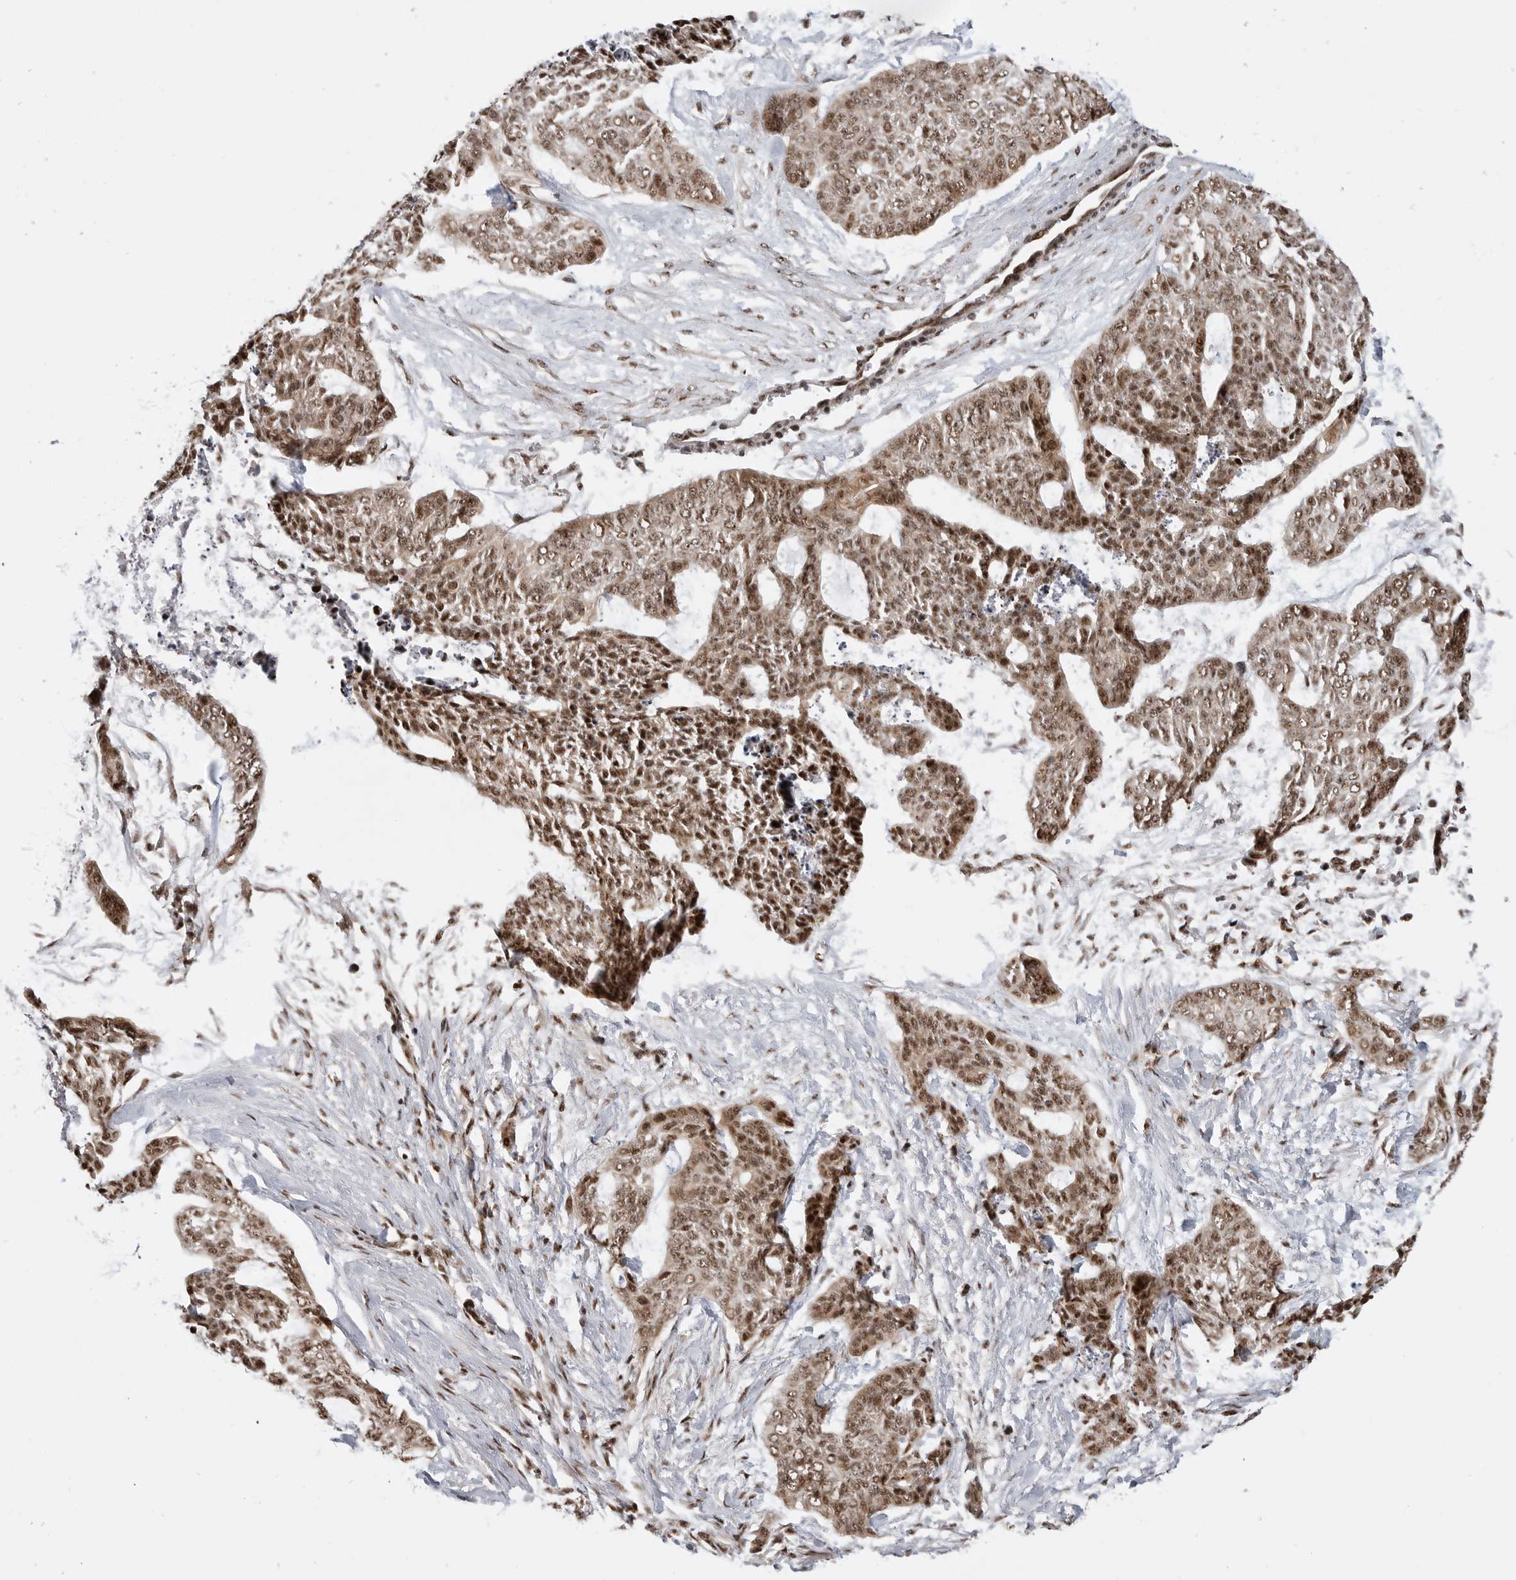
{"staining": {"intensity": "moderate", "quantity": ">75%", "location": "nuclear"}, "tissue": "skin cancer", "cell_type": "Tumor cells", "image_type": "cancer", "snomed": [{"axis": "morphology", "description": "Basal cell carcinoma"}, {"axis": "topography", "description": "Skin"}], "caption": "A histopathology image showing moderate nuclear expression in about >75% of tumor cells in skin cancer (basal cell carcinoma), as visualized by brown immunohistochemical staining.", "gene": "GPATCH2", "patient": {"sex": "female", "age": 64}}